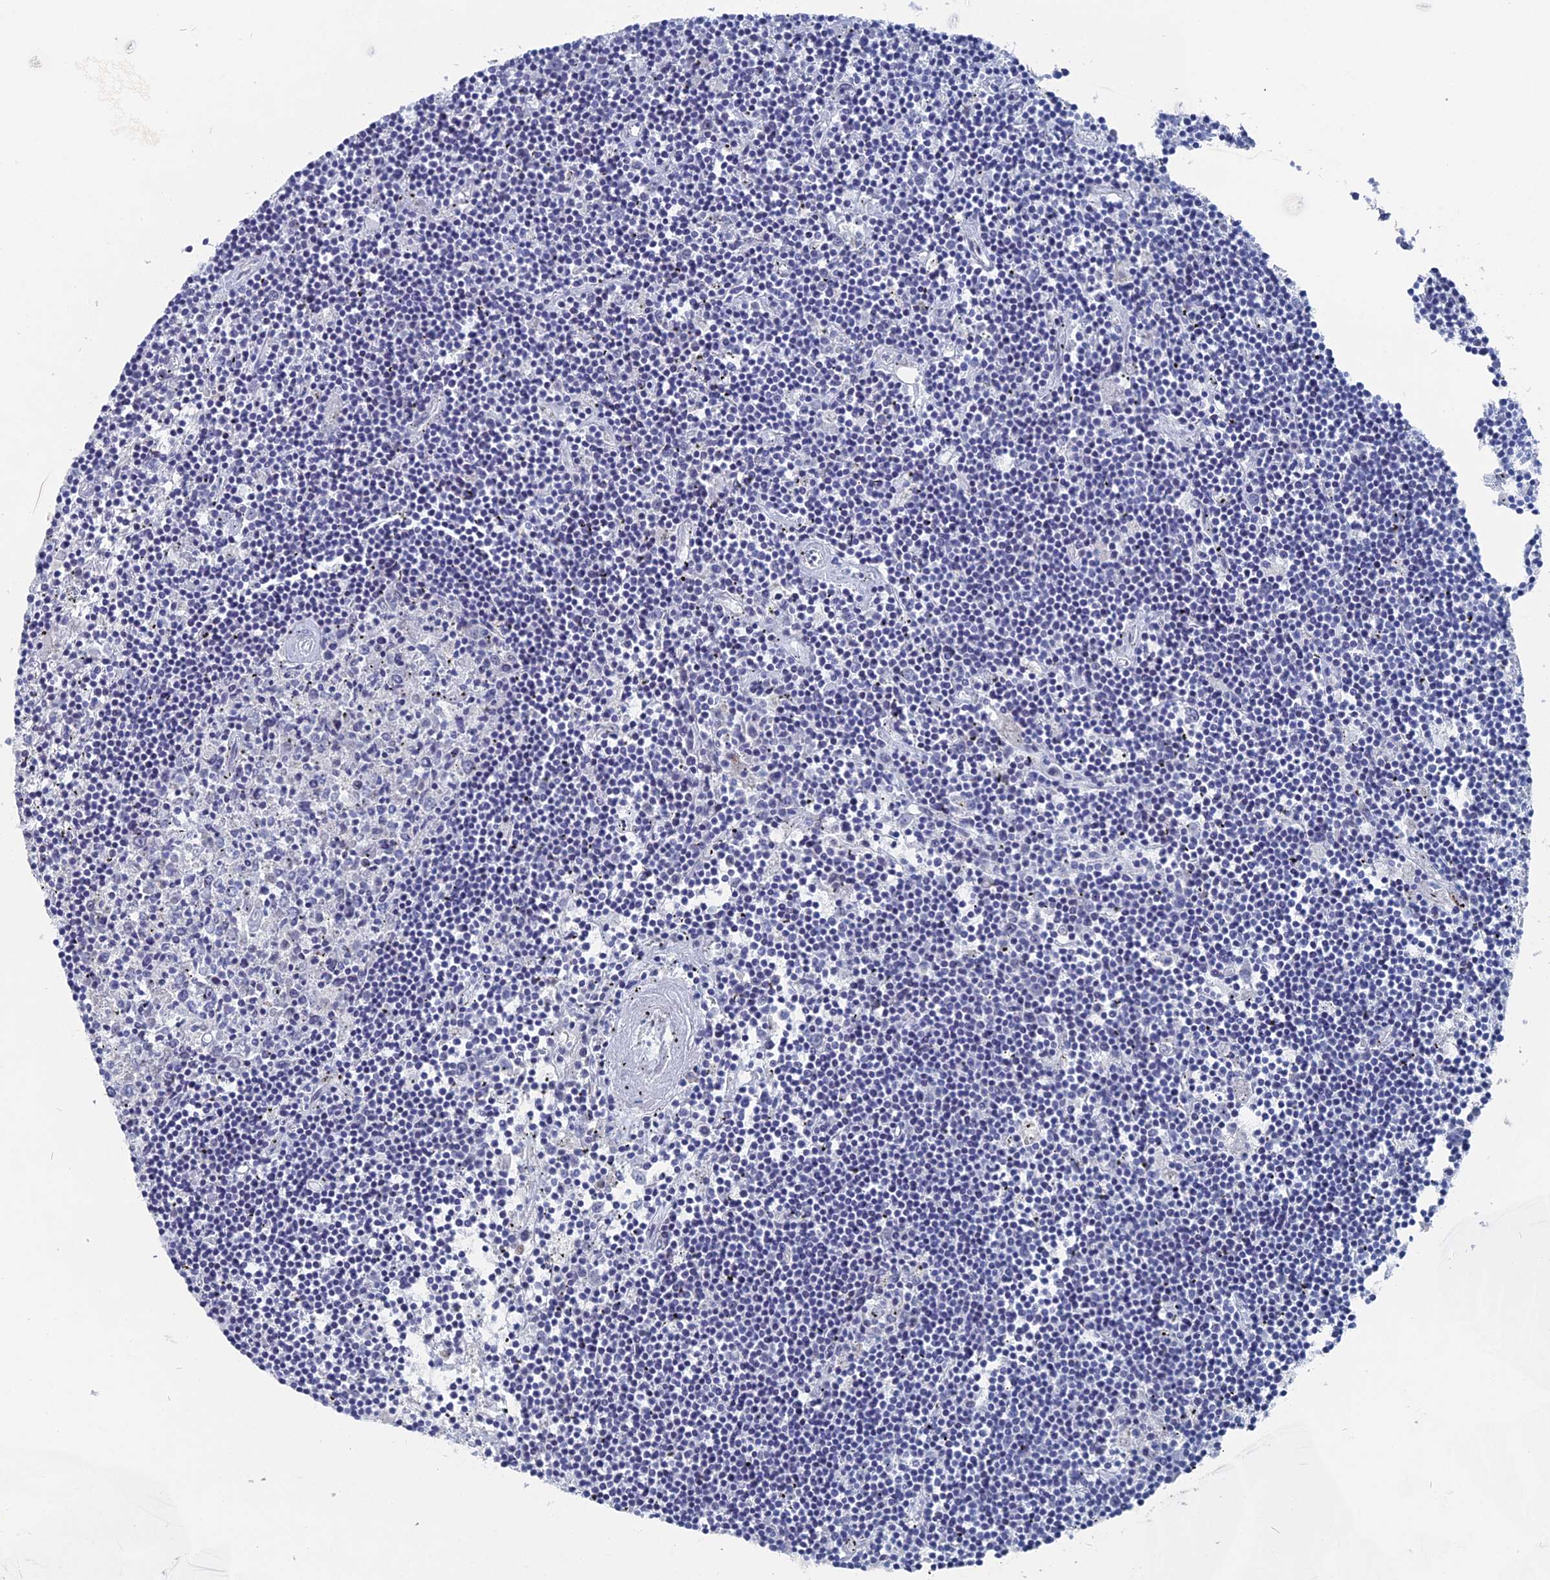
{"staining": {"intensity": "negative", "quantity": "none", "location": "none"}, "tissue": "lymphoma", "cell_type": "Tumor cells", "image_type": "cancer", "snomed": [{"axis": "morphology", "description": "Malignant lymphoma, non-Hodgkin's type, Low grade"}, {"axis": "topography", "description": "Spleen"}], "caption": "A high-resolution photomicrograph shows immunohistochemistry staining of low-grade malignant lymphoma, non-Hodgkin's type, which demonstrates no significant staining in tumor cells.", "gene": "HIGD1A", "patient": {"sex": "male", "age": 76}}